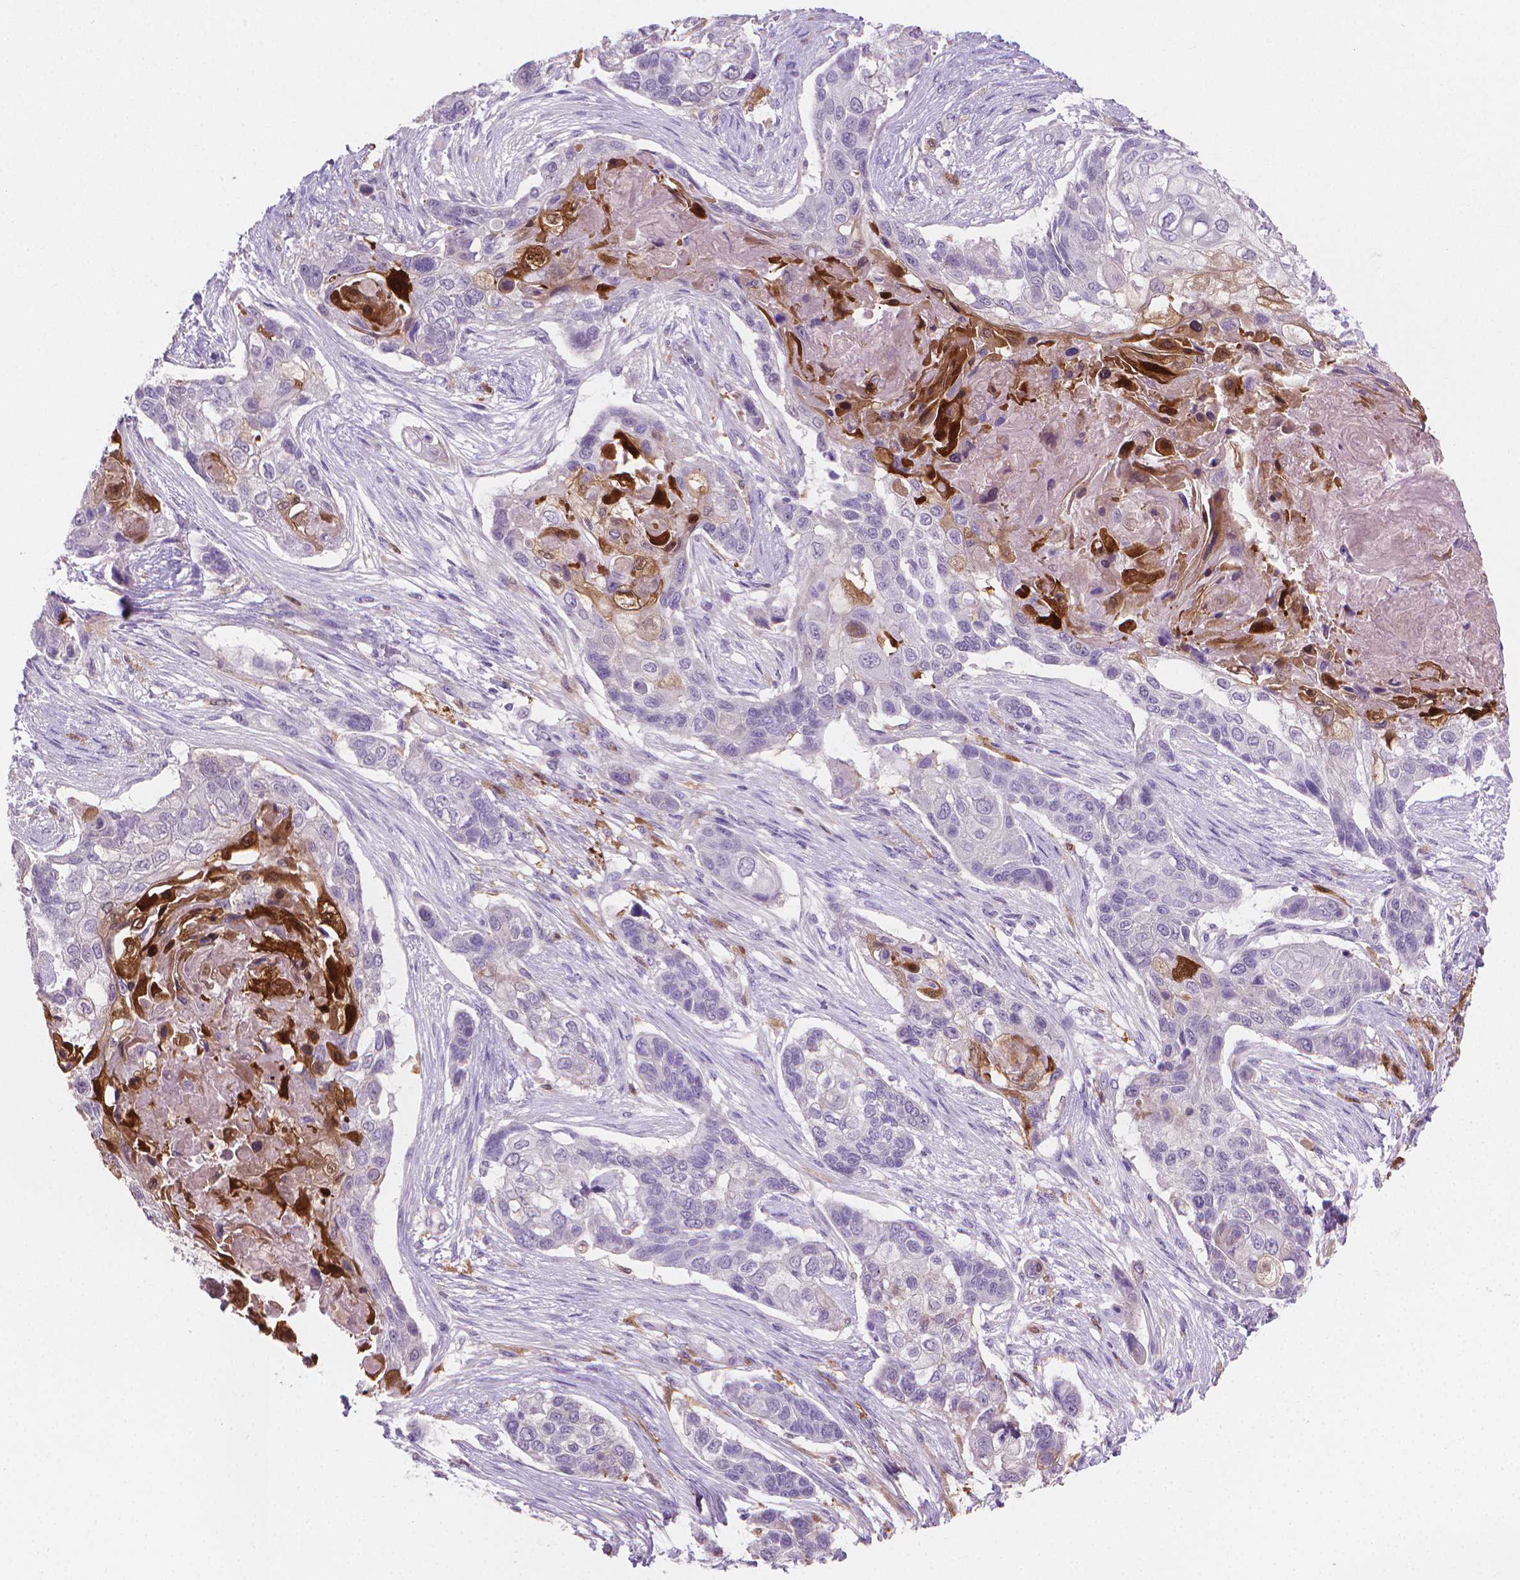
{"staining": {"intensity": "negative", "quantity": "none", "location": "none"}, "tissue": "lung cancer", "cell_type": "Tumor cells", "image_type": "cancer", "snomed": [{"axis": "morphology", "description": "Squamous cell carcinoma, NOS"}, {"axis": "topography", "description": "Lung"}], "caption": "Photomicrograph shows no protein staining in tumor cells of squamous cell carcinoma (lung) tissue.", "gene": "GSDMA", "patient": {"sex": "male", "age": 69}}